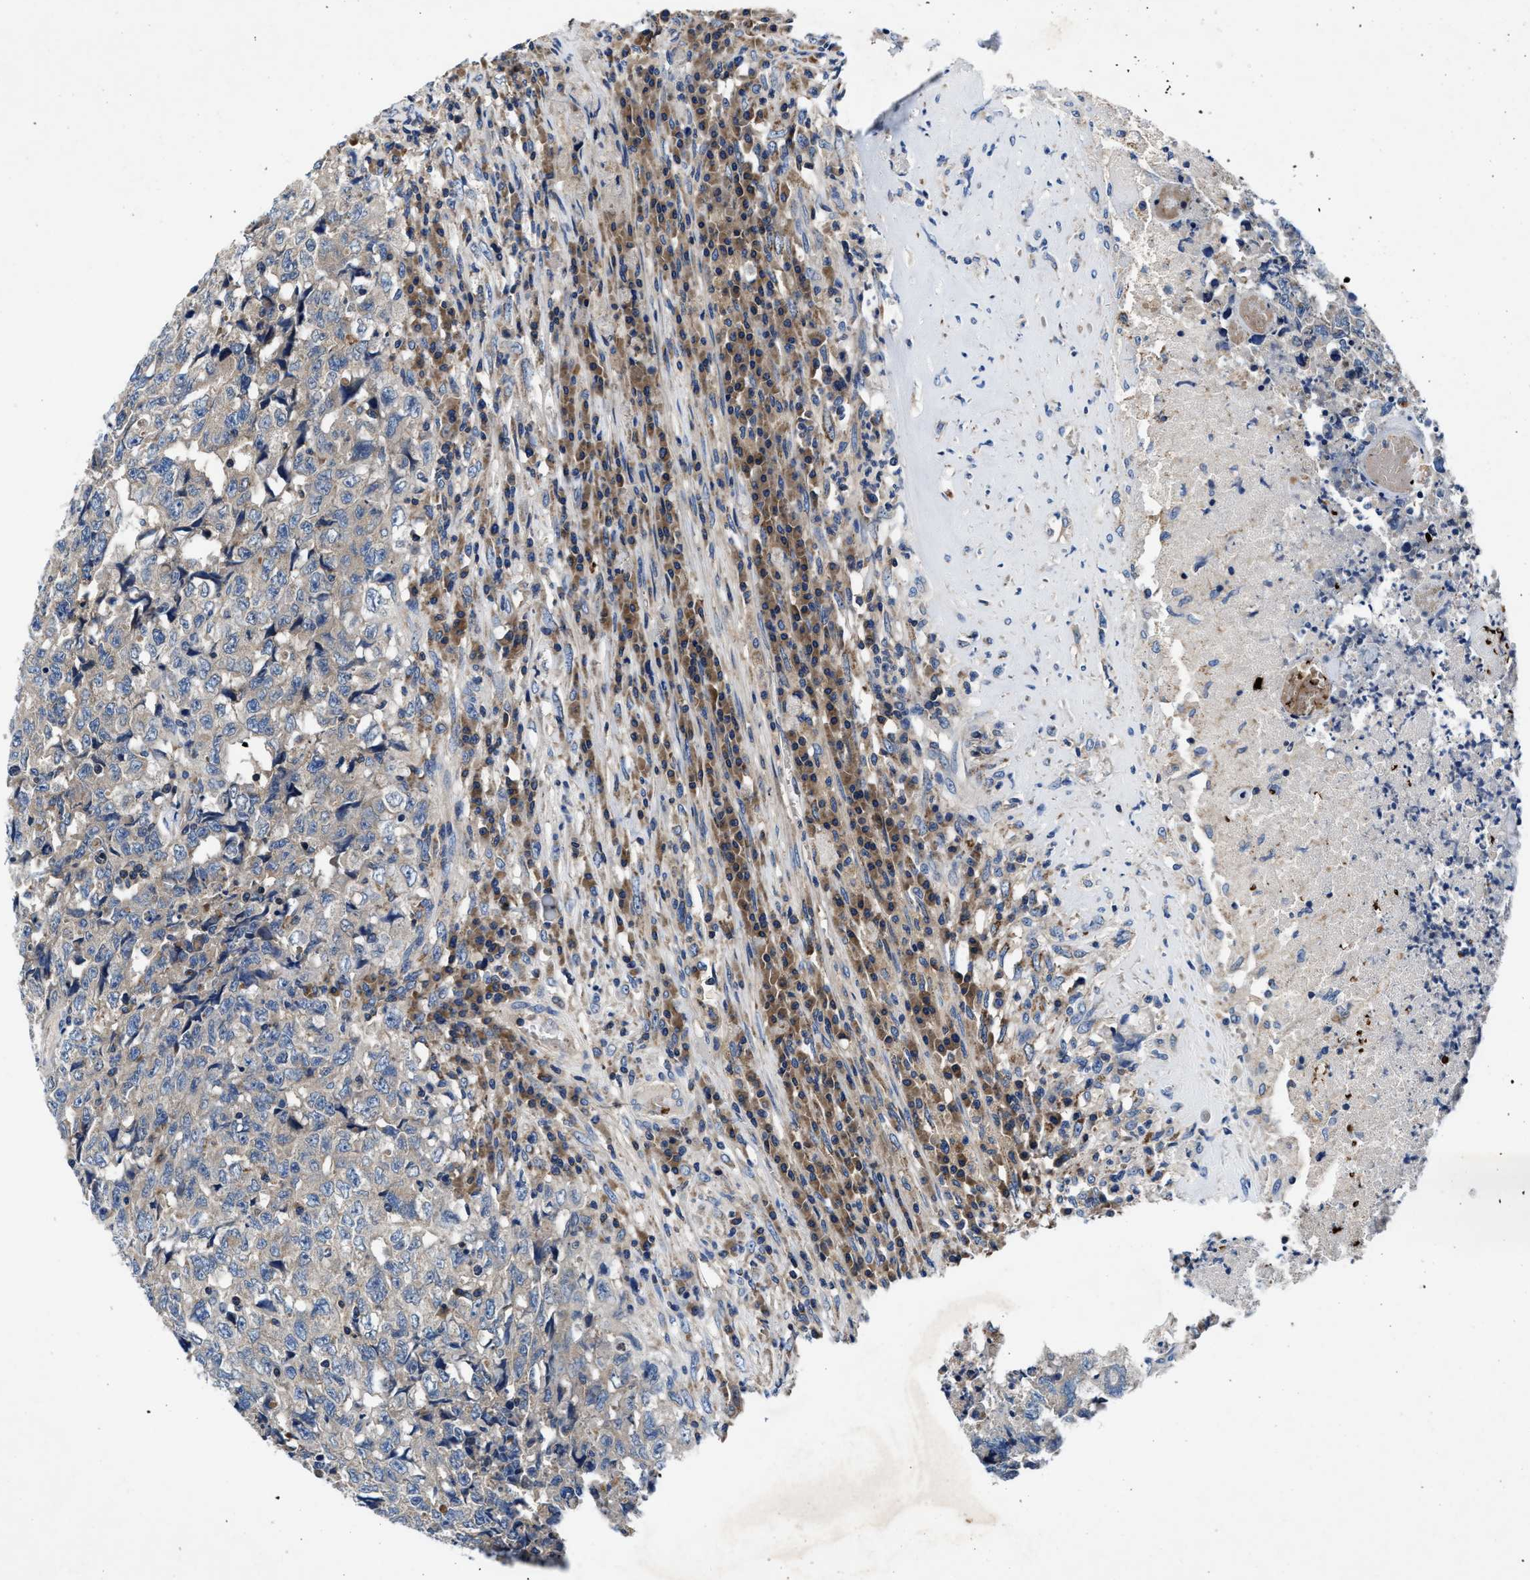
{"staining": {"intensity": "negative", "quantity": "none", "location": "none"}, "tissue": "testis cancer", "cell_type": "Tumor cells", "image_type": "cancer", "snomed": [{"axis": "morphology", "description": "Necrosis, NOS"}, {"axis": "morphology", "description": "Carcinoma, Embryonal, NOS"}, {"axis": "topography", "description": "Testis"}], "caption": "Tumor cells are negative for protein expression in human embryonal carcinoma (testis).", "gene": "PHLPP1", "patient": {"sex": "male", "age": 19}}